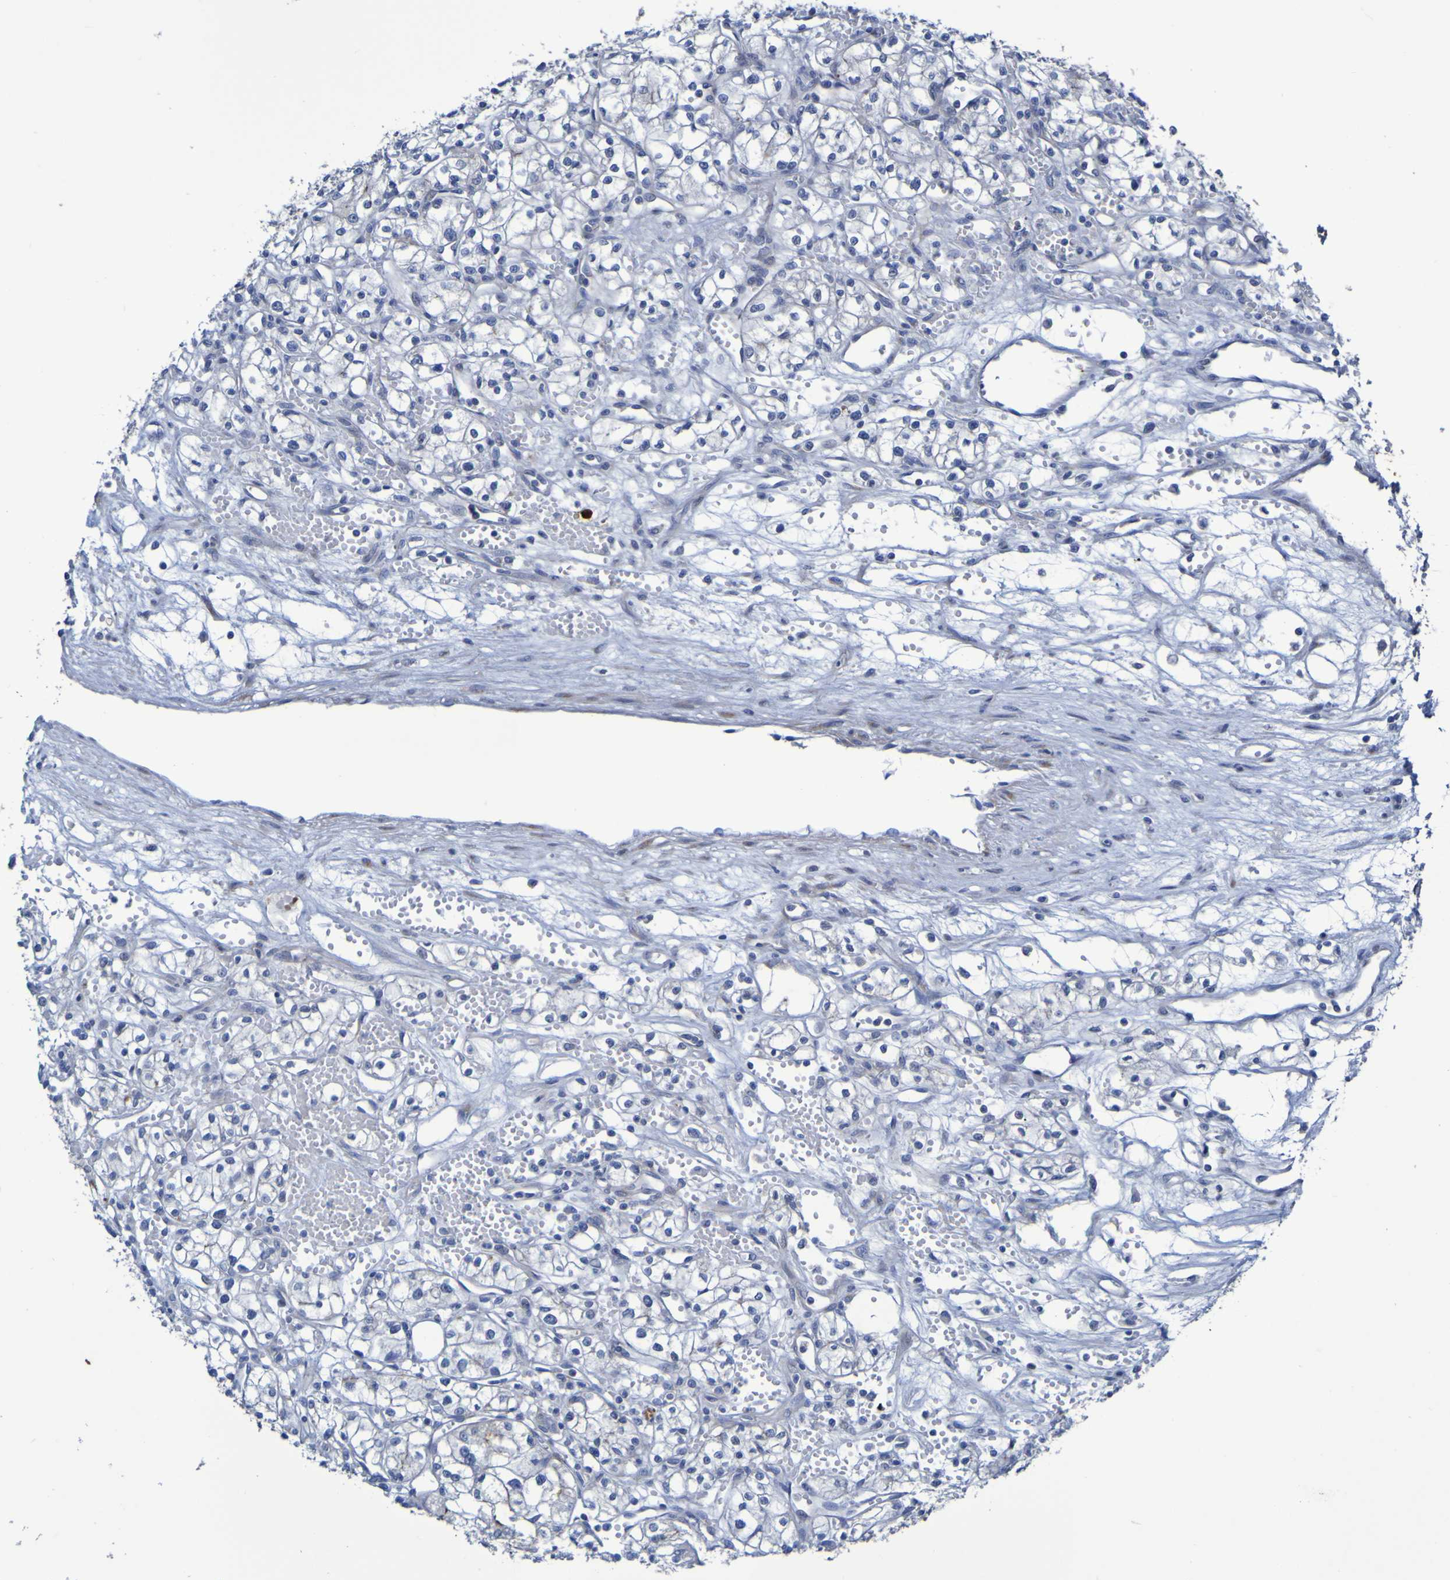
{"staining": {"intensity": "negative", "quantity": "none", "location": "none"}, "tissue": "renal cancer", "cell_type": "Tumor cells", "image_type": "cancer", "snomed": [{"axis": "morphology", "description": "Normal tissue, NOS"}, {"axis": "morphology", "description": "Adenocarcinoma, NOS"}, {"axis": "topography", "description": "Kidney"}], "caption": "A micrograph of renal cancer stained for a protein demonstrates no brown staining in tumor cells.", "gene": "C11orf24", "patient": {"sex": "male", "age": 59}}